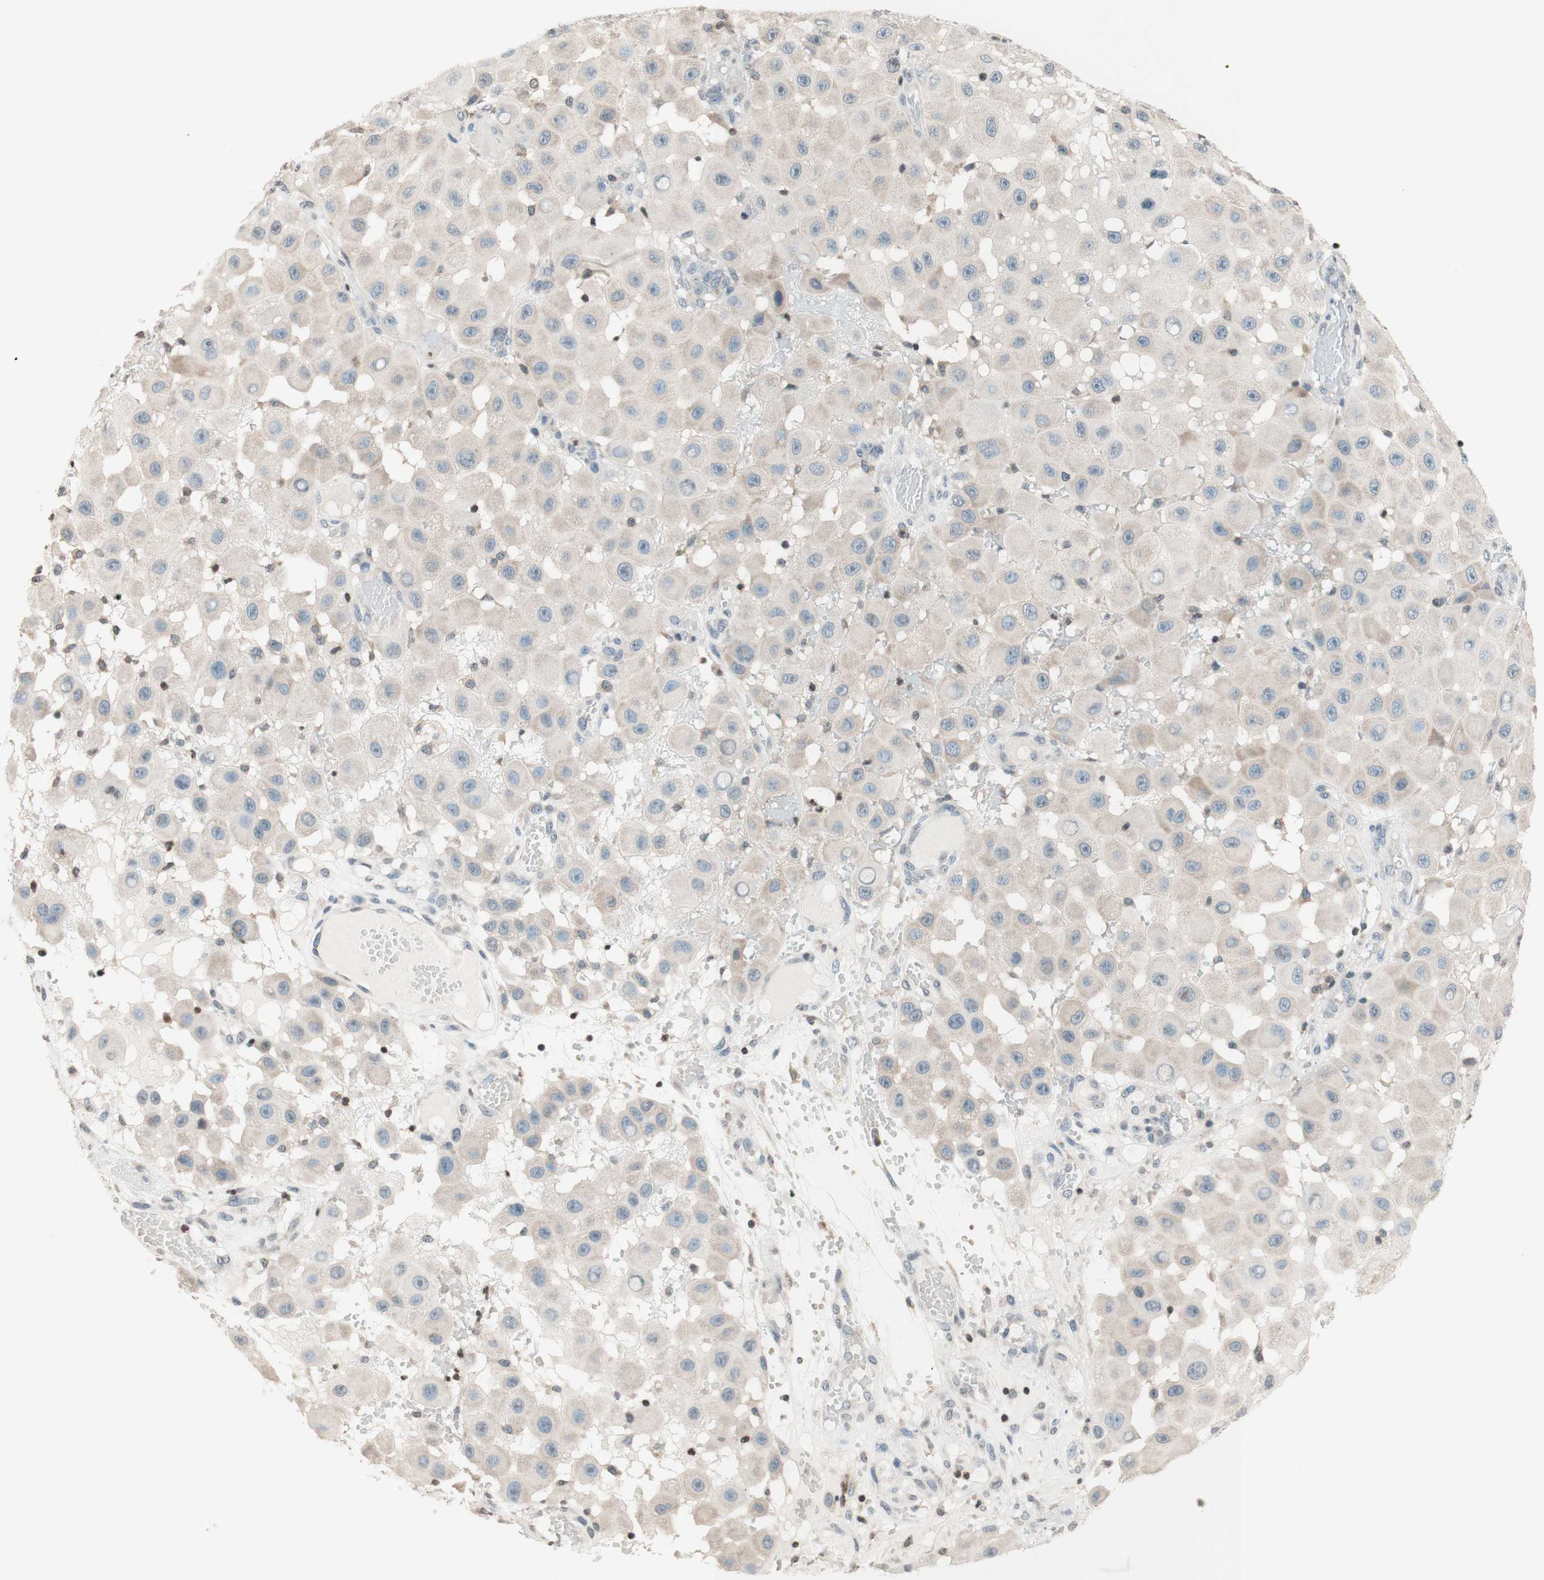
{"staining": {"intensity": "weak", "quantity": "<25%", "location": "cytoplasmic/membranous"}, "tissue": "melanoma", "cell_type": "Tumor cells", "image_type": "cancer", "snomed": [{"axis": "morphology", "description": "Malignant melanoma, NOS"}, {"axis": "topography", "description": "Skin"}], "caption": "This histopathology image is of melanoma stained with immunohistochemistry to label a protein in brown with the nuclei are counter-stained blue. There is no expression in tumor cells.", "gene": "WIPF1", "patient": {"sex": "female", "age": 81}}